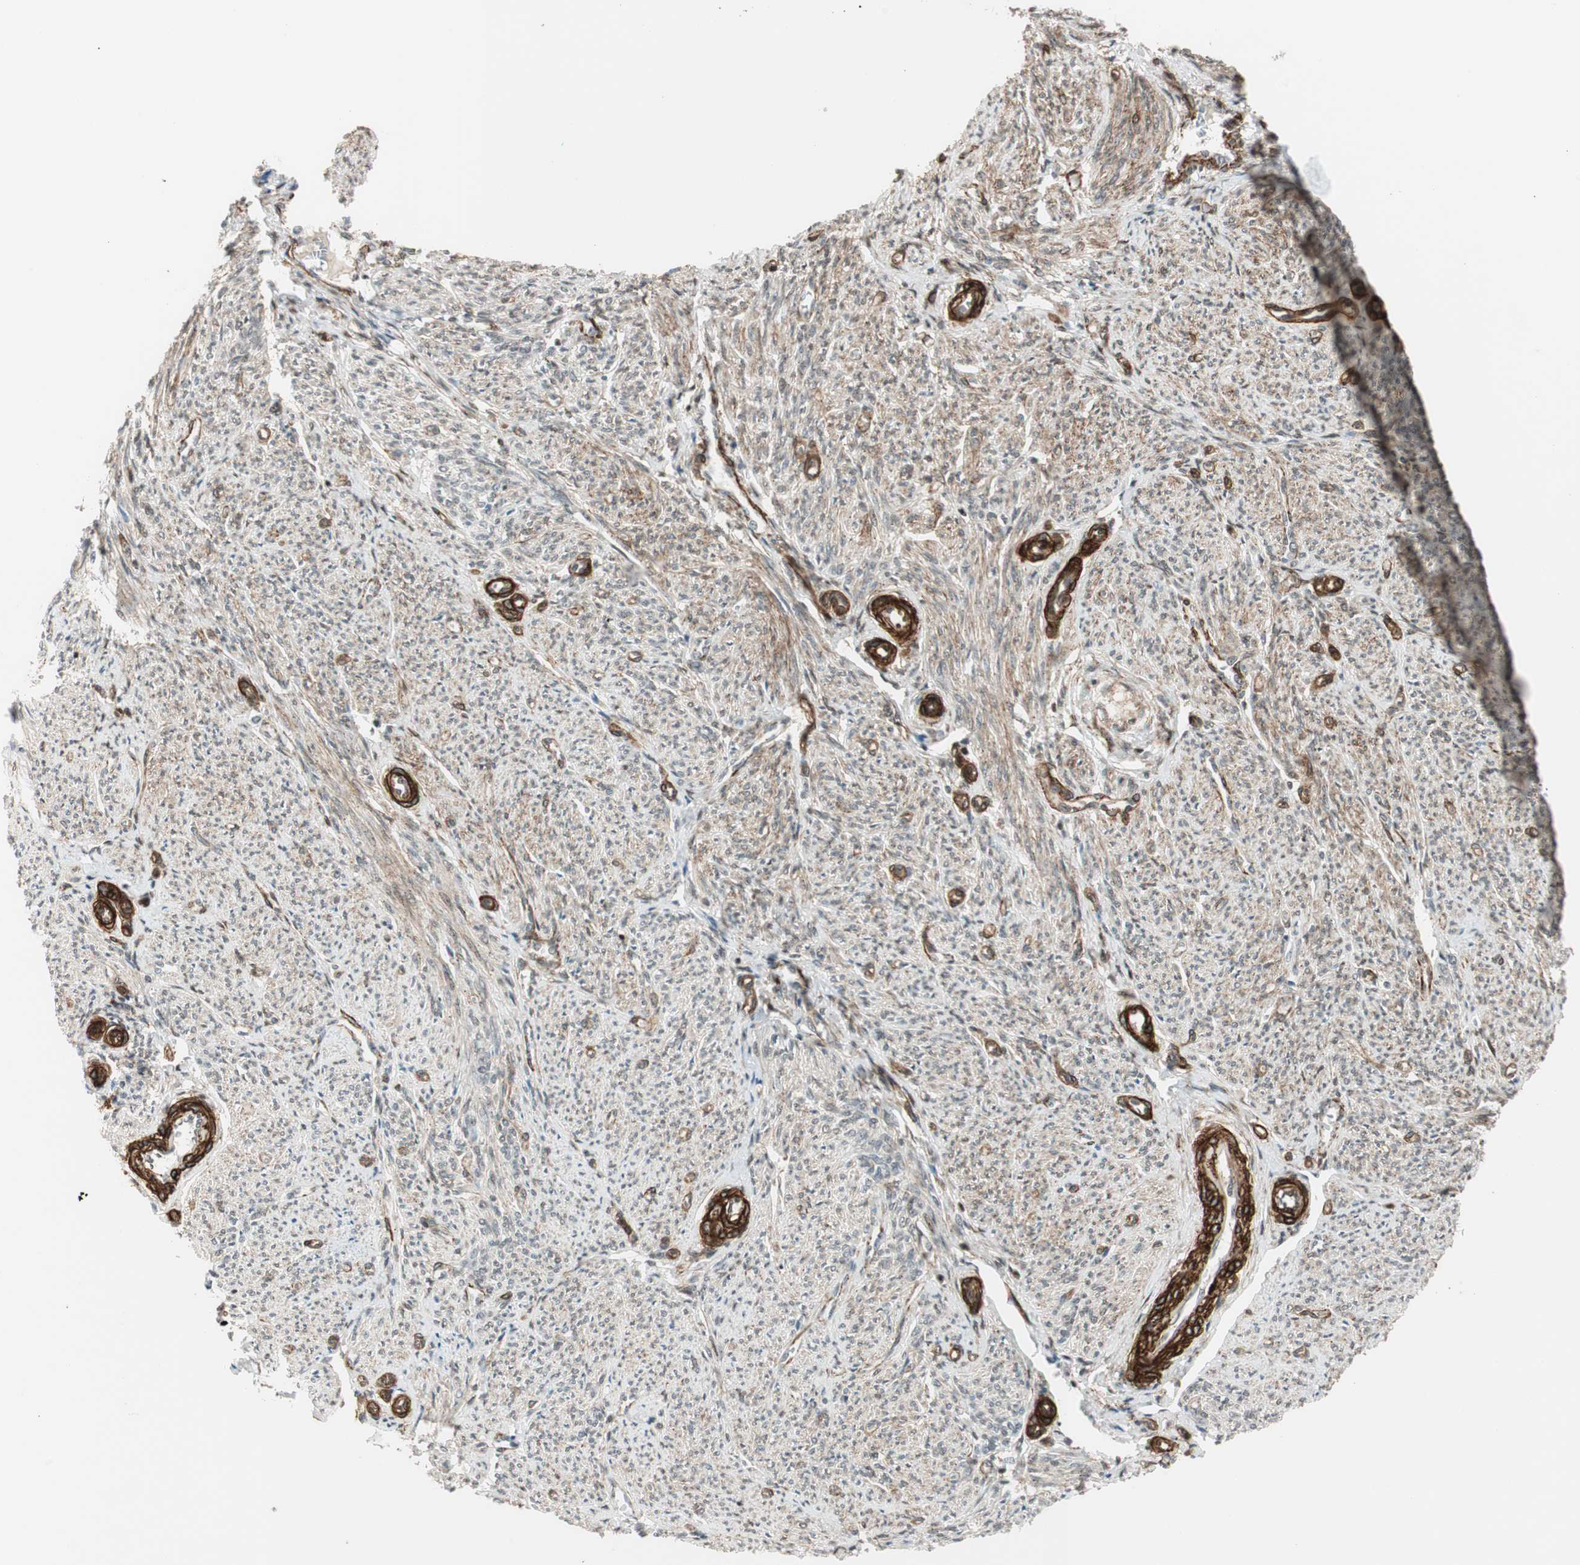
{"staining": {"intensity": "moderate", "quantity": ">75%", "location": "cytoplasmic/membranous"}, "tissue": "smooth muscle", "cell_type": "Smooth muscle cells", "image_type": "normal", "snomed": [{"axis": "morphology", "description": "Normal tissue, NOS"}, {"axis": "topography", "description": "Smooth muscle"}], "caption": "This micrograph shows immunohistochemistry (IHC) staining of unremarkable smooth muscle, with medium moderate cytoplasmic/membranous positivity in approximately >75% of smooth muscle cells.", "gene": "CDK19", "patient": {"sex": "female", "age": 65}}